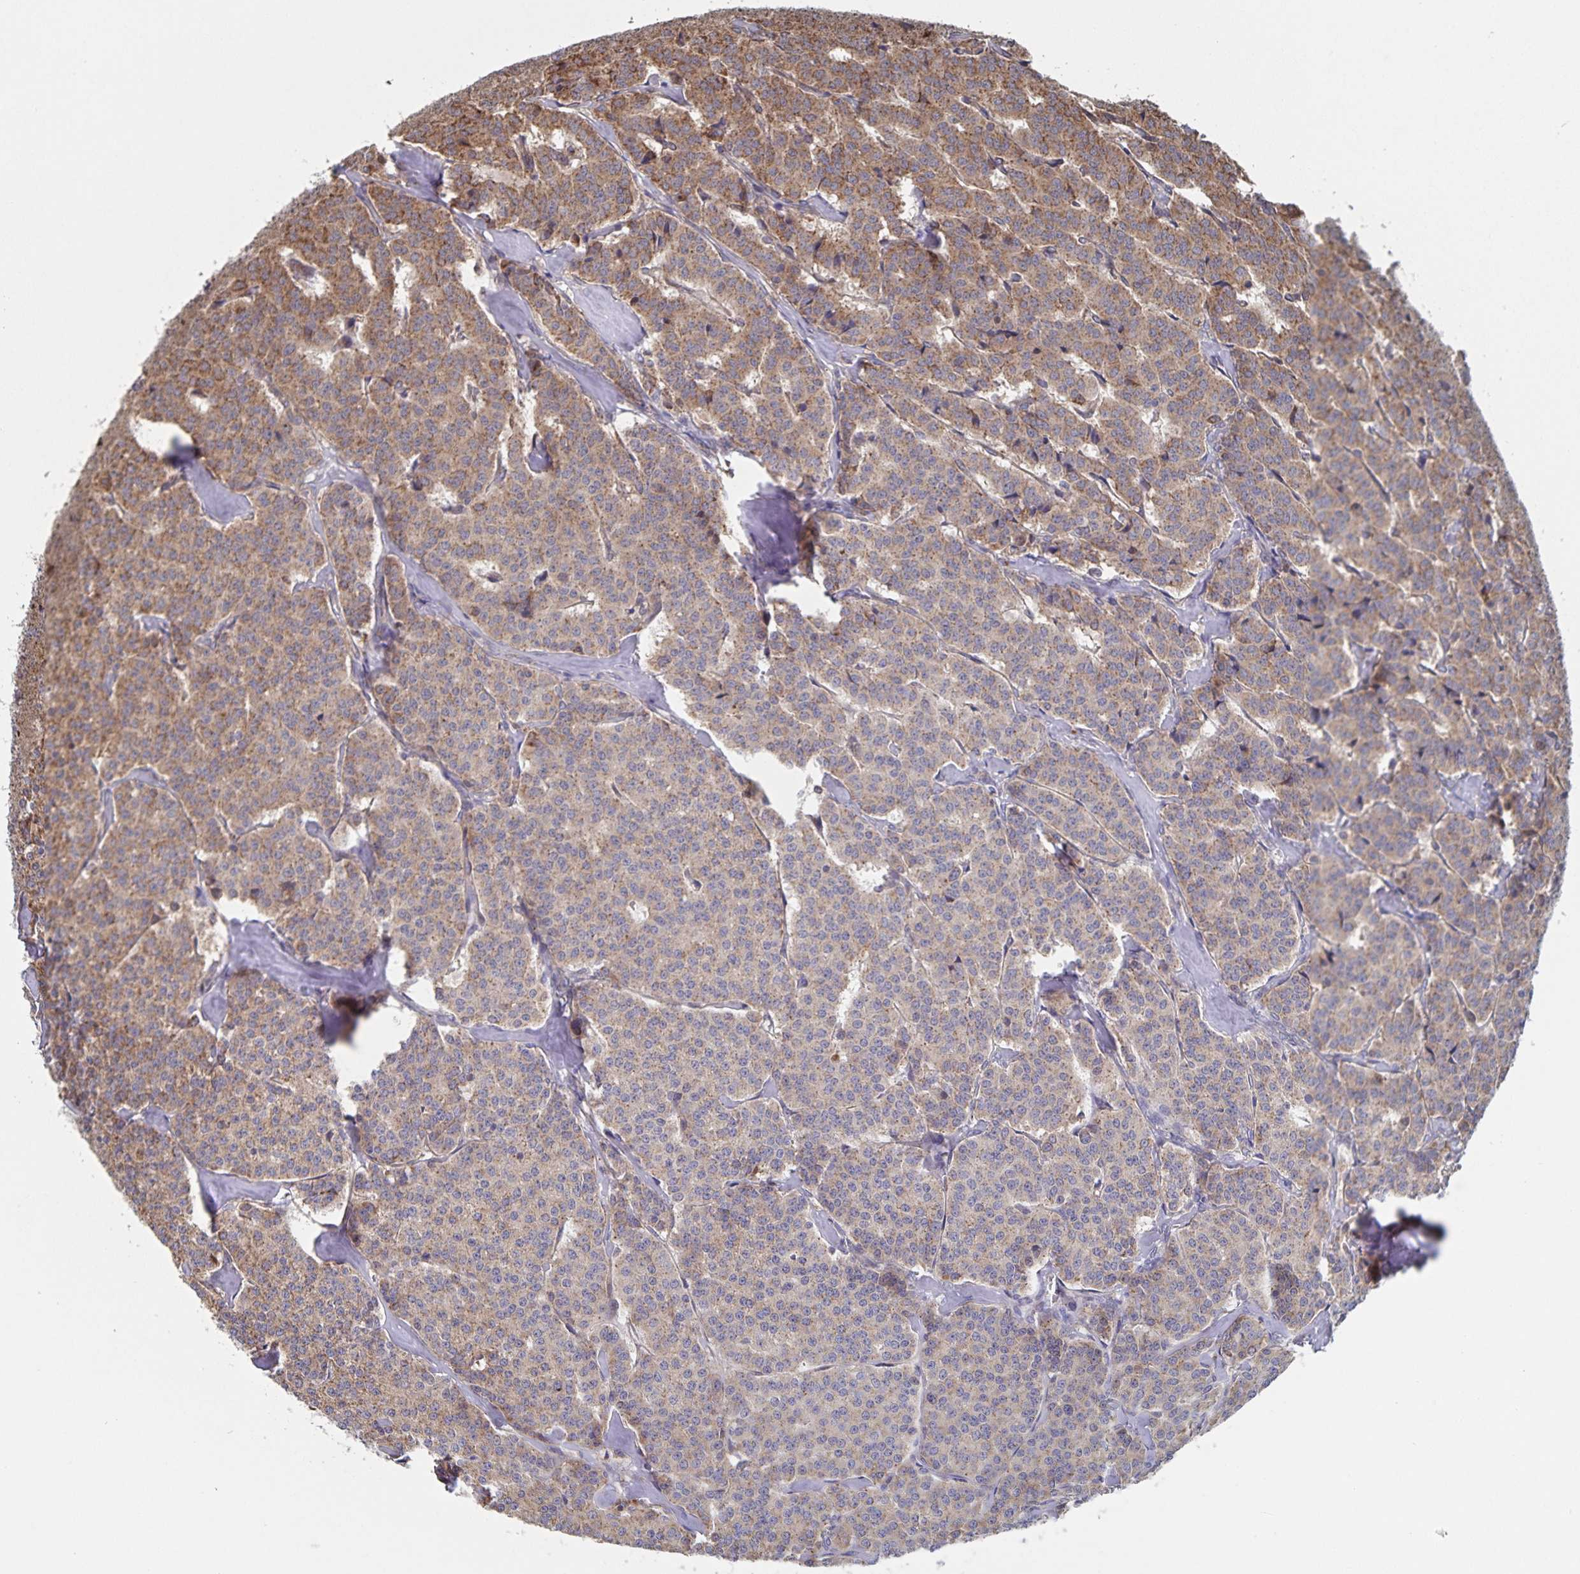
{"staining": {"intensity": "moderate", "quantity": ">75%", "location": "cytoplasmic/membranous"}, "tissue": "carcinoid", "cell_type": "Tumor cells", "image_type": "cancer", "snomed": [{"axis": "morphology", "description": "Normal tissue, NOS"}, {"axis": "morphology", "description": "Carcinoid, malignant, NOS"}, {"axis": "topography", "description": "Lung"}], "caption": "Human carcinoid stained with a brown dye shows moderate cytoplasmic/membranous positive positivity in approximately >75% of tumor cells.", "gene": "ACACA", "patient": {"sex": "female", "age": 46}}